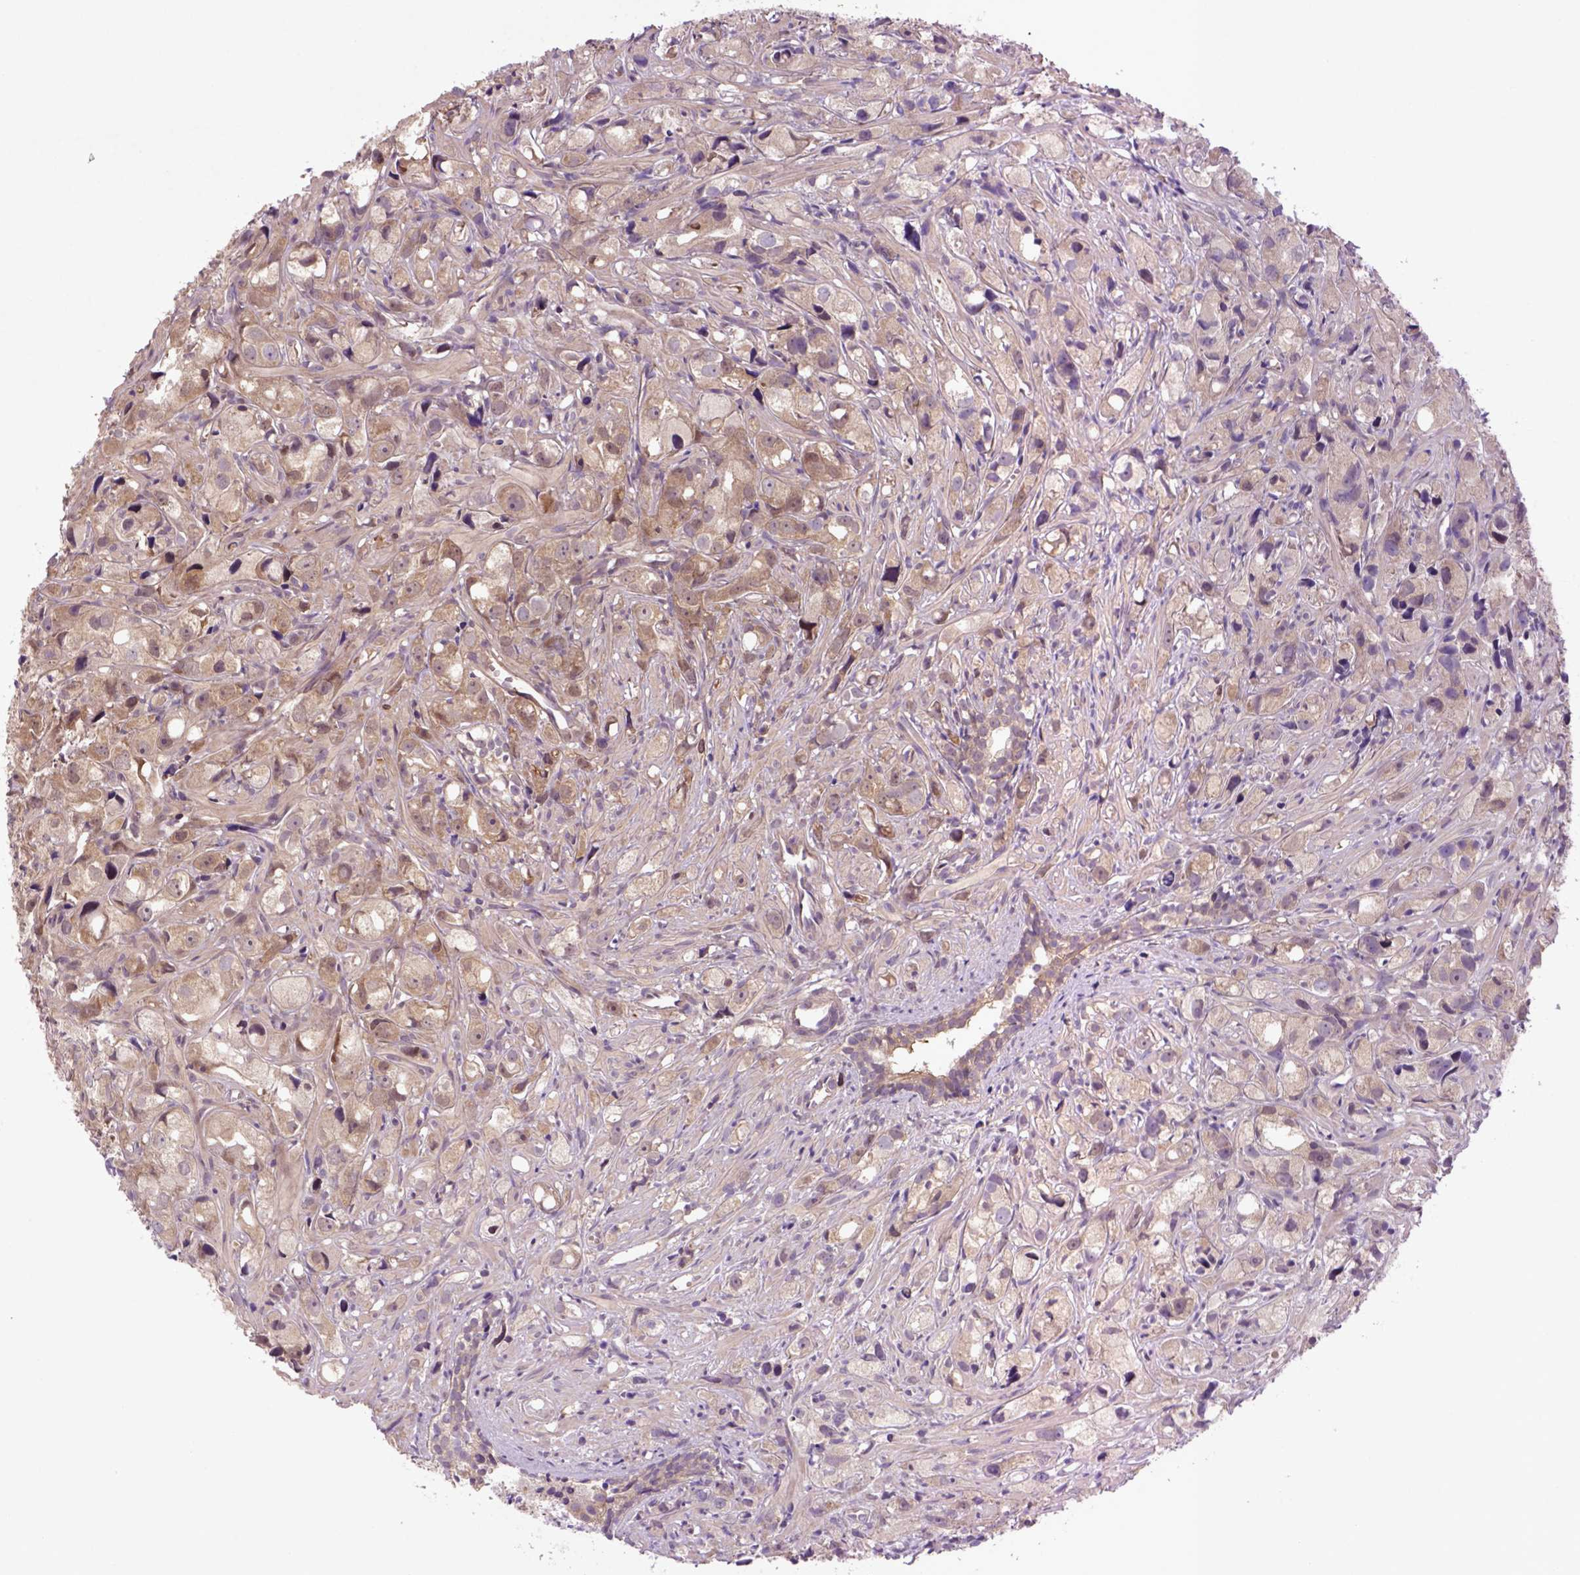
{"staining": {"intensity": "moderate", "quantity": ">75%", "location": "cytoplasmic/membranous"}, "tissue": "prostate cancer", "cell_type": "Tumor cells", "image_type": "cancer", "snomed": [{"axis": "morphology", "description": "Adenocarcinoma, High grade"}, {"axis": "topography", "description": "Prostate"}], "caption": "An immunohistochemistry image of neoplastic tissue is shown. Protein staining in brown labels moderate cytoplasmic/membranous positivity in prostate adenocarcinoma (high-grade) within tumor cells.", "gene": "HSPBP1", "patient": {"sex": "male", "age": 75}}